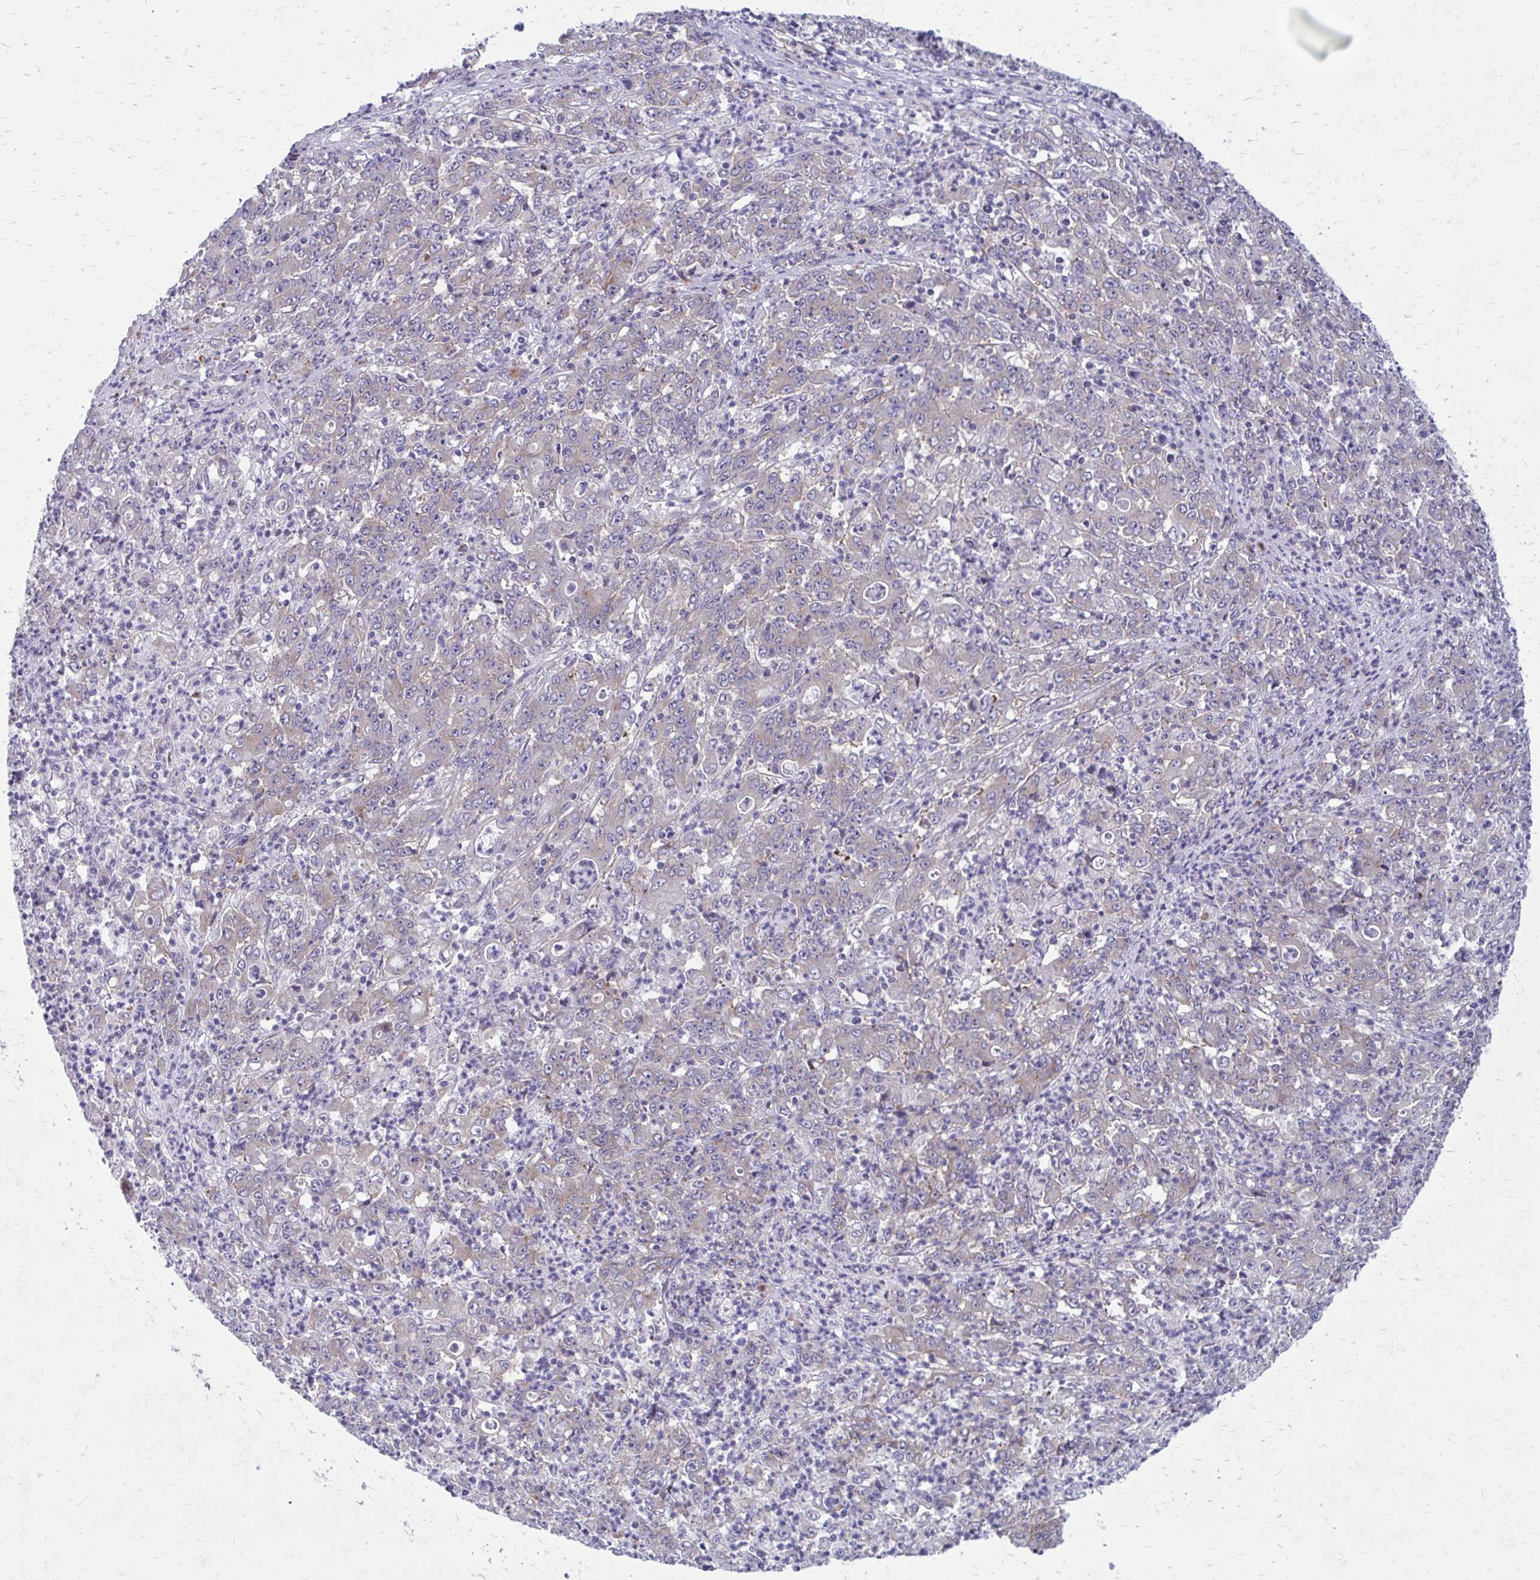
{"staining": {"intensity": "negative", "quantity": "none", "location": "none"}, "tissue": "stomach cancer", "cell_type": "Tumor cells", "image_type": "cancer", "snomed": [{"axis": "morphology", "description": "Adenocarcinoma, NOS"}, {"axis": "topography", "description": "Stomach, lower"}], "caption": "A micrograph of human stomach cancer (adenocarcinoma) is negative for staining in tumor cells.", "gene": "GIGYF2", "patient": {"sex": "female", "age": 71}}